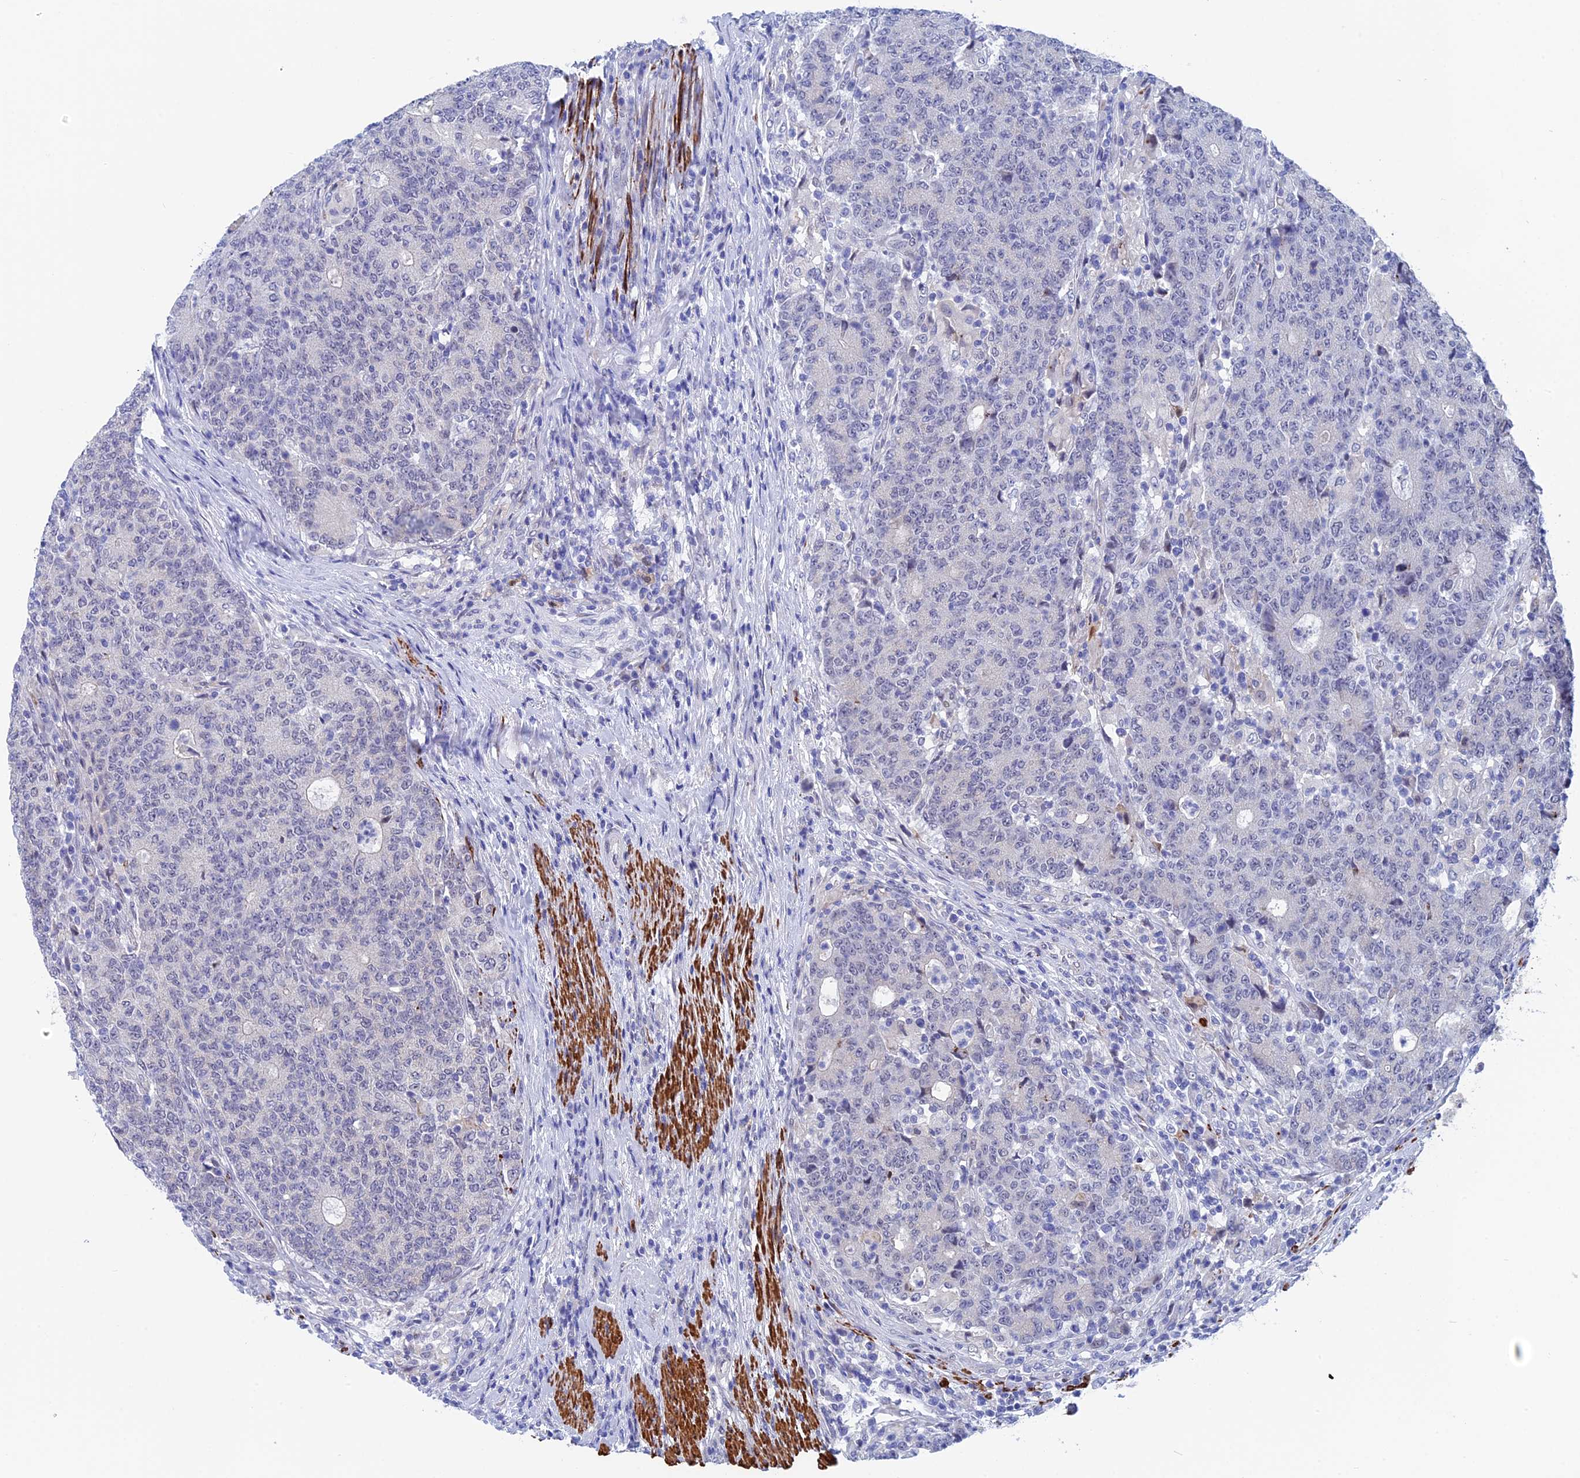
{"staining": {"intensity": "negative", "quantity": "none", "location": "none"}, "tissue": "colorectal cancer", "cell_type": "Tumor cells", "image_type": "cancer", "snomed": [{"axis": "morphology", "description": "Adenocarcinoma, NOS"}, {"axis": "topography", "description": "Colon"}], "caption": "Adenocarcinoma (colorectal) was stained to show a protein in brown. There is no significant positivity in tumor cells.", "gene": "WDR83", "patient": {"sex": "female", "age": 75}}